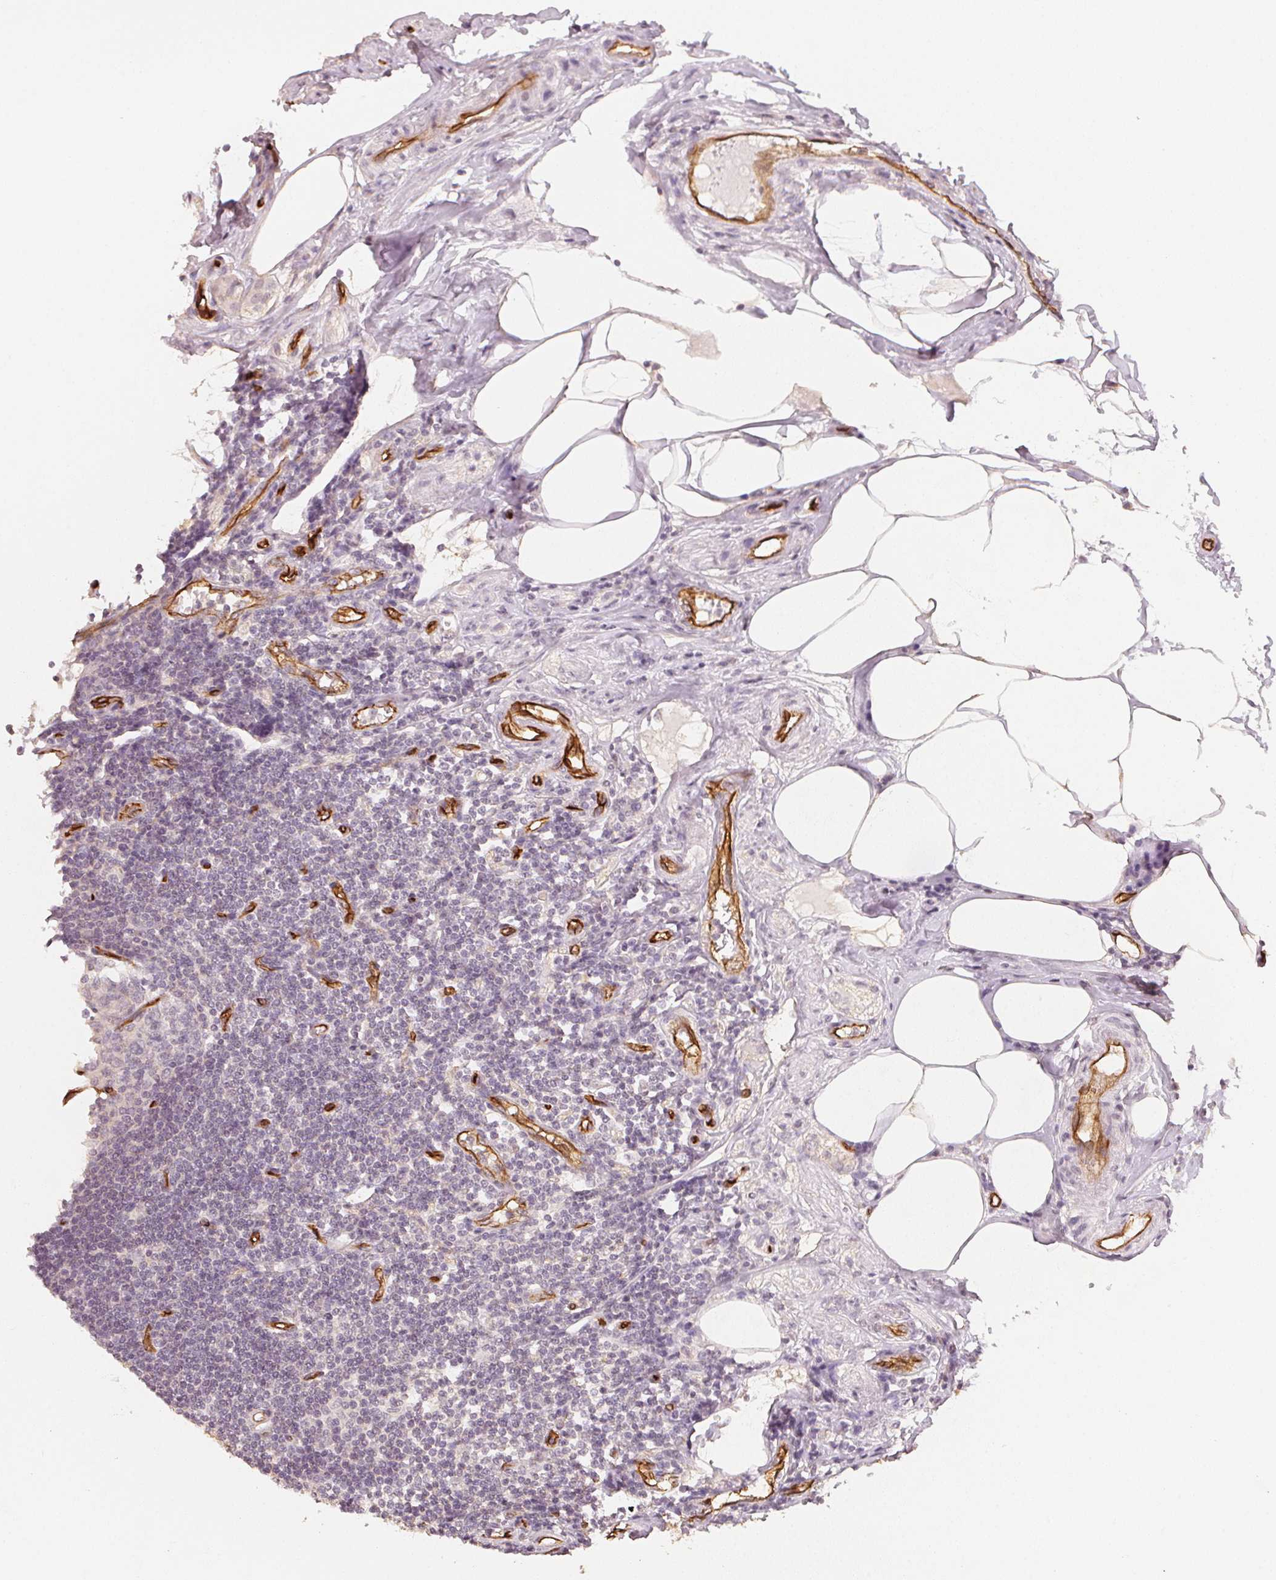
{"staining": {"intensity": "weak", "quantity": "<25%", "location": "cytoplasmic/membranous"}, "tissue": "appendix", "cell_type": "Glandular cells", "image_type": "normal", "snomed": [{"axis": "morphology", "description": "Normal tissue, NOS"}, {"axis": "topography", "description": "Appendix"}], "caption": "The image displays no staining of glandular cells in unremarkable appendix.", "gene": "CIB1", "patient": {"sex": "female", "age": 57}}